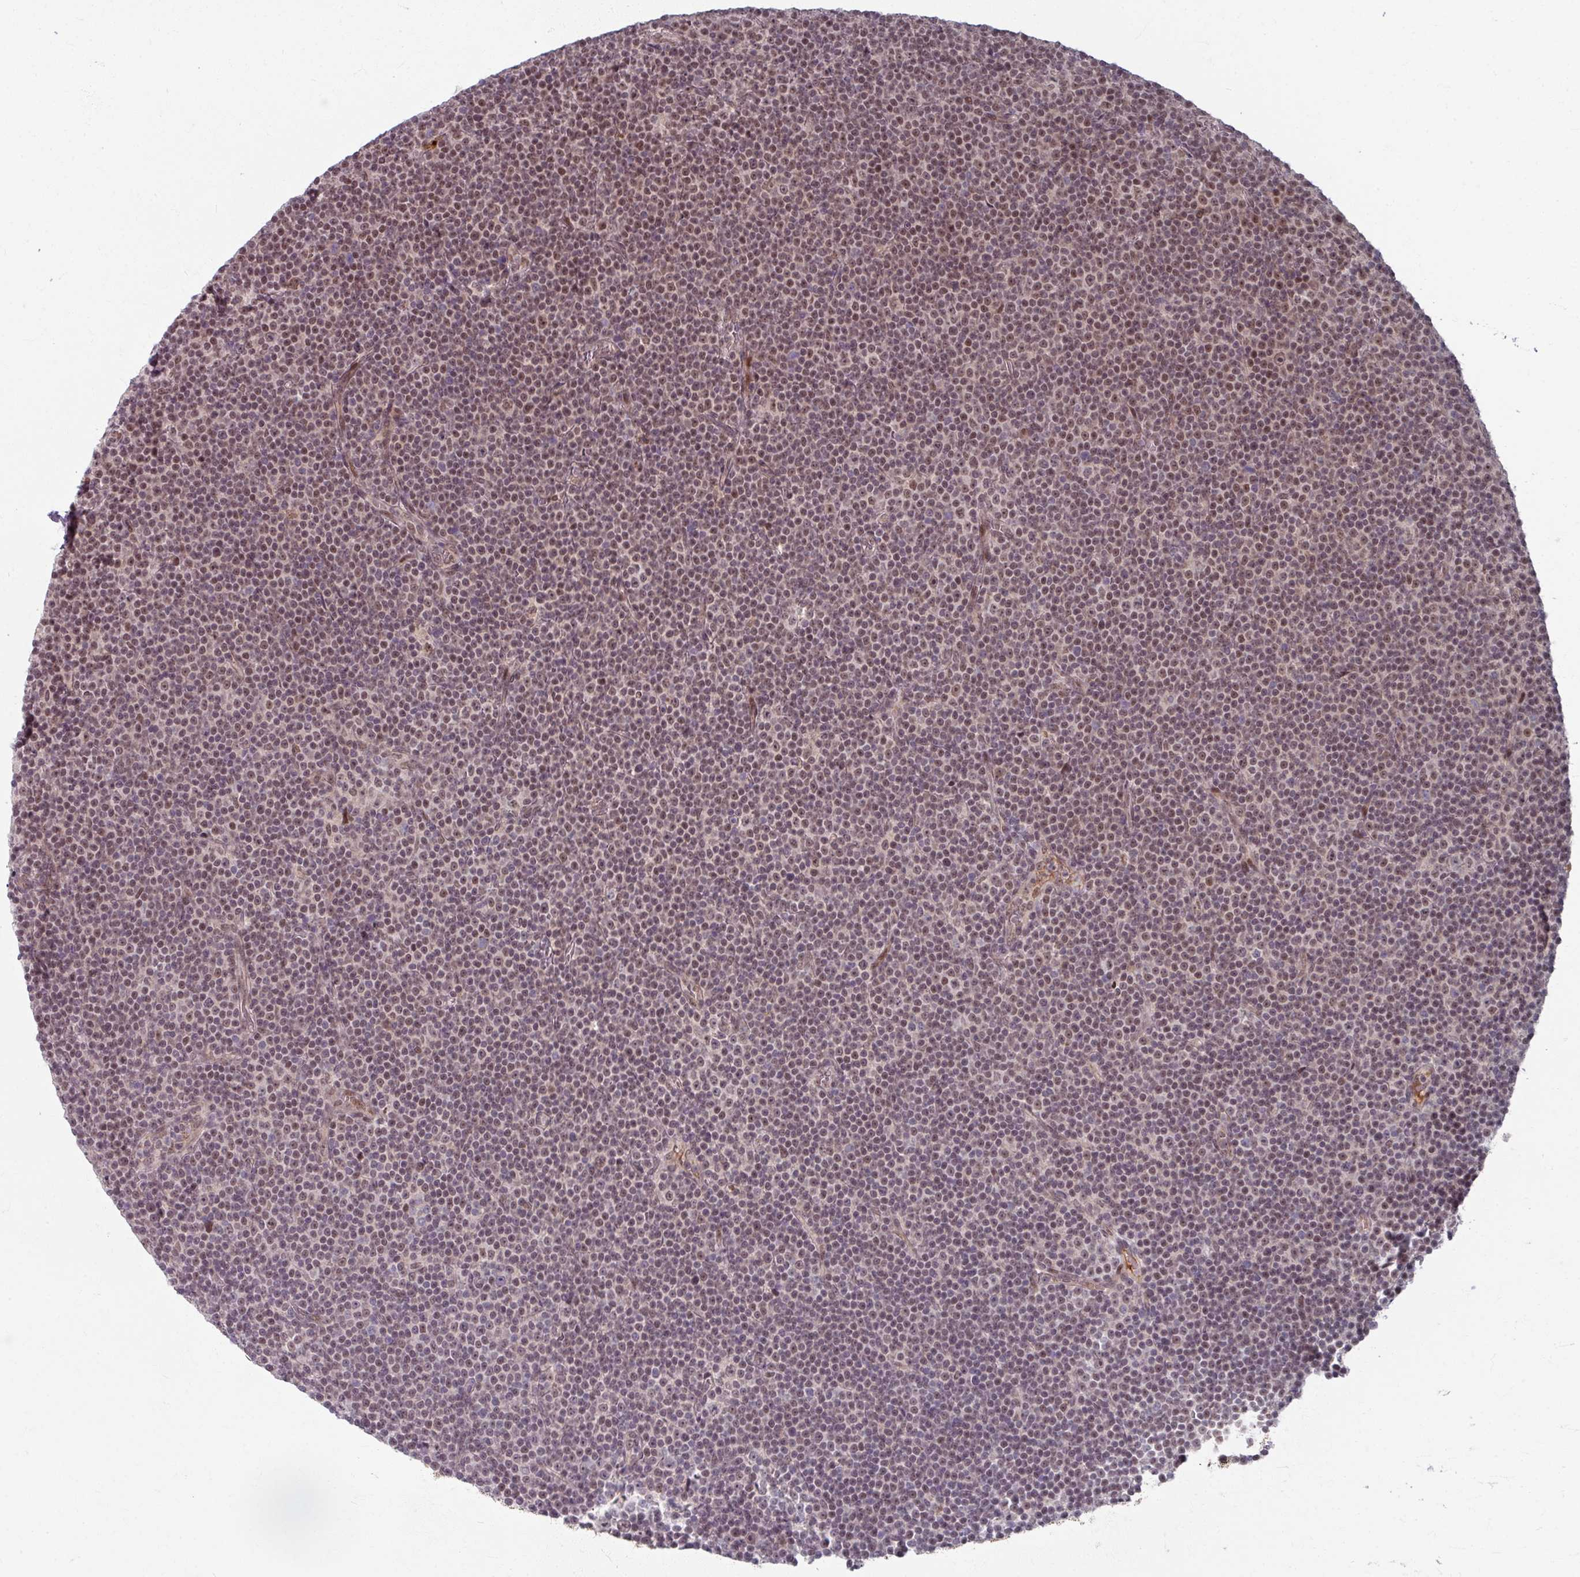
{"staining": {"intensity": "moderate", "quantity": "25%-75%", "location": "nuclear"}, "tissue": "lymphoma", "cell_type": "Tumor cells", "image_type": "cancer", "snomed": [{"axis": "morphology", "description": "Malignant lymphoma, non-Hodgkin's type, Low grade"}, {"axis": "topography", "description": "Lymph node"}], "caption": "Human malignant lymphoma, non-Hodgkin's type (low-grade) stained with a protein marker shows moderate staining in tumor cells.", "gene": "KLC3", "patient": {"sex": "female", "age": 67}}